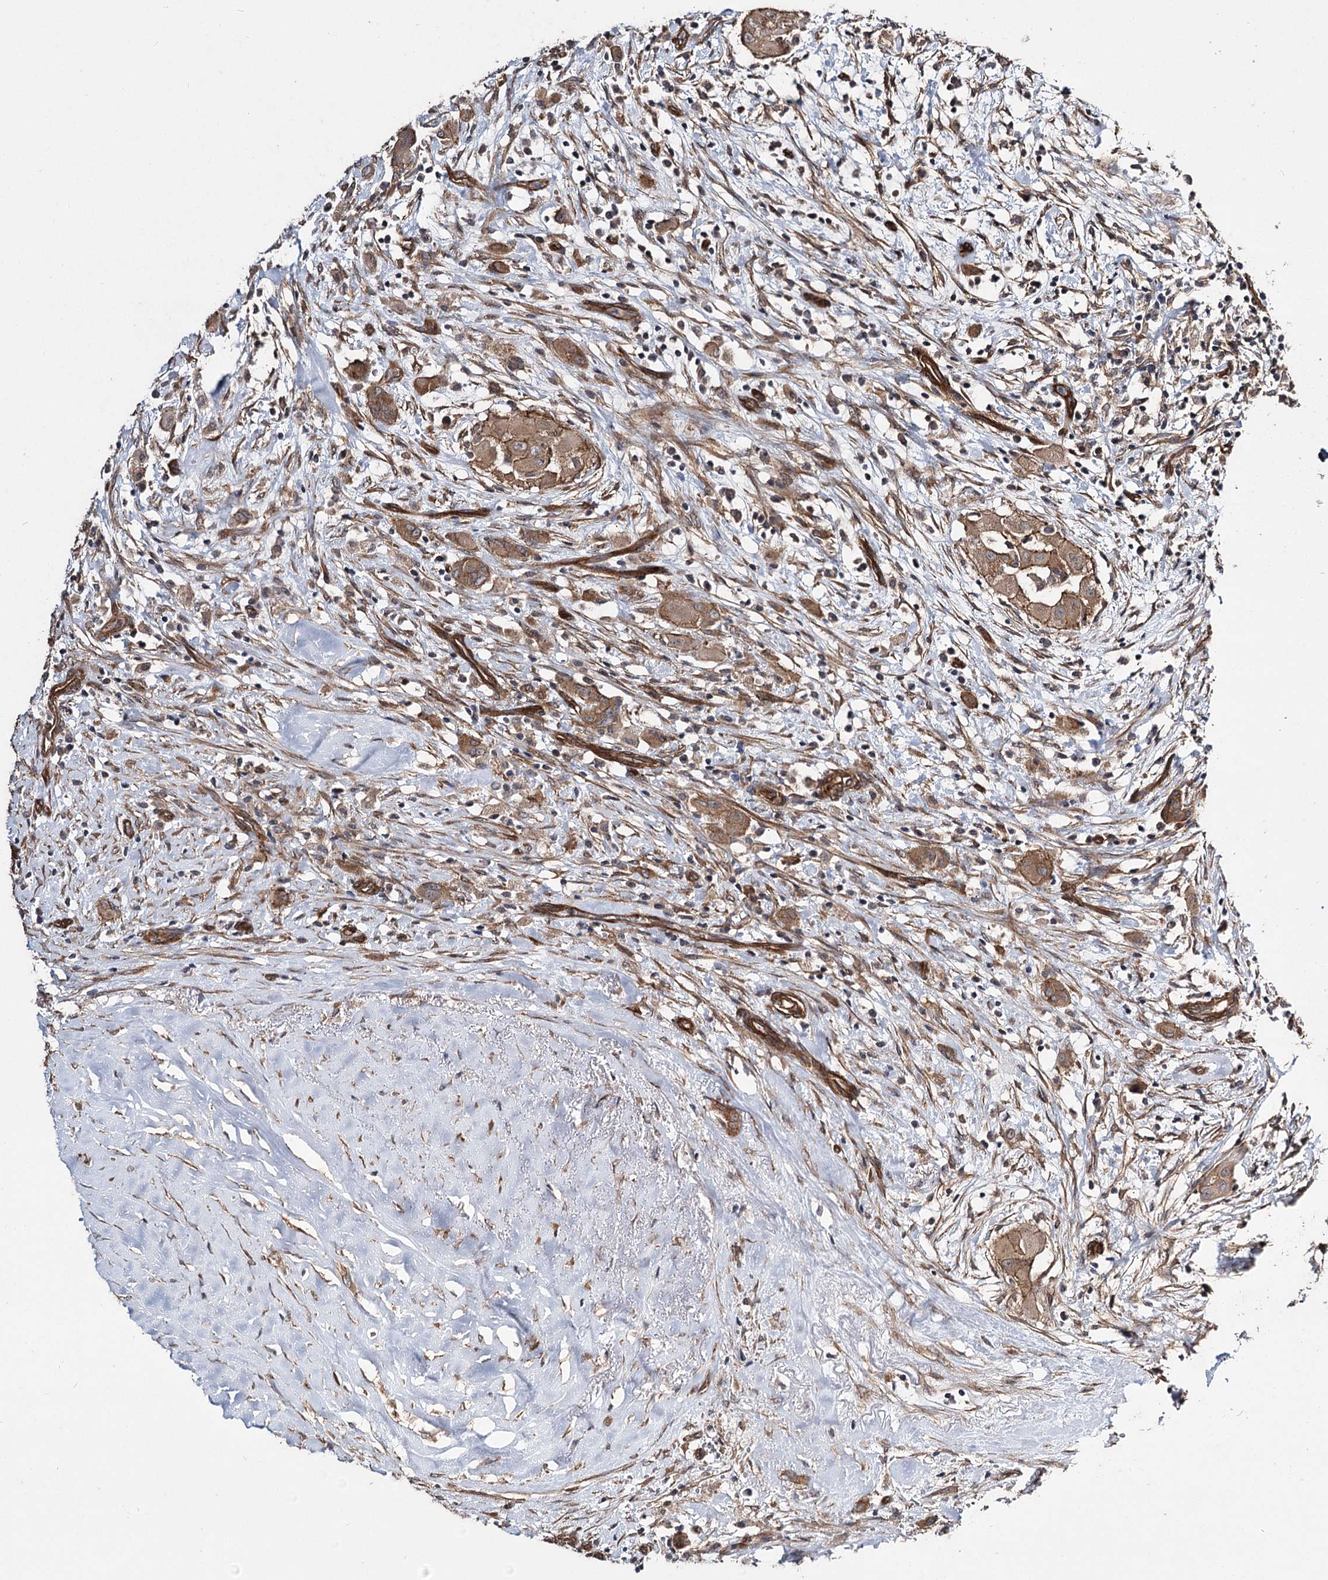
{"staining": {"intensity": "strong", "quantity": ">75%", "location": "cytoplasmic/membranous"}, "tissue": "thyroid cancer", "cell_type": "Tumor cells", "image_type": "cancer", "snomed": [{"axis": "morphology", "description": "Papillary adenocarcinoma, NOS"}, {"axis": "topography", "description": "Thyroid gland"}], "caption": "Immunohistochemical staining of human thyroid papillary adenocarcinoma displays strong cytoplasmic/membranous protein positivity in approximately >75% of tumor cells.", "gene": "MYO1C", "patient": {"sex": "female", "age": 59}}